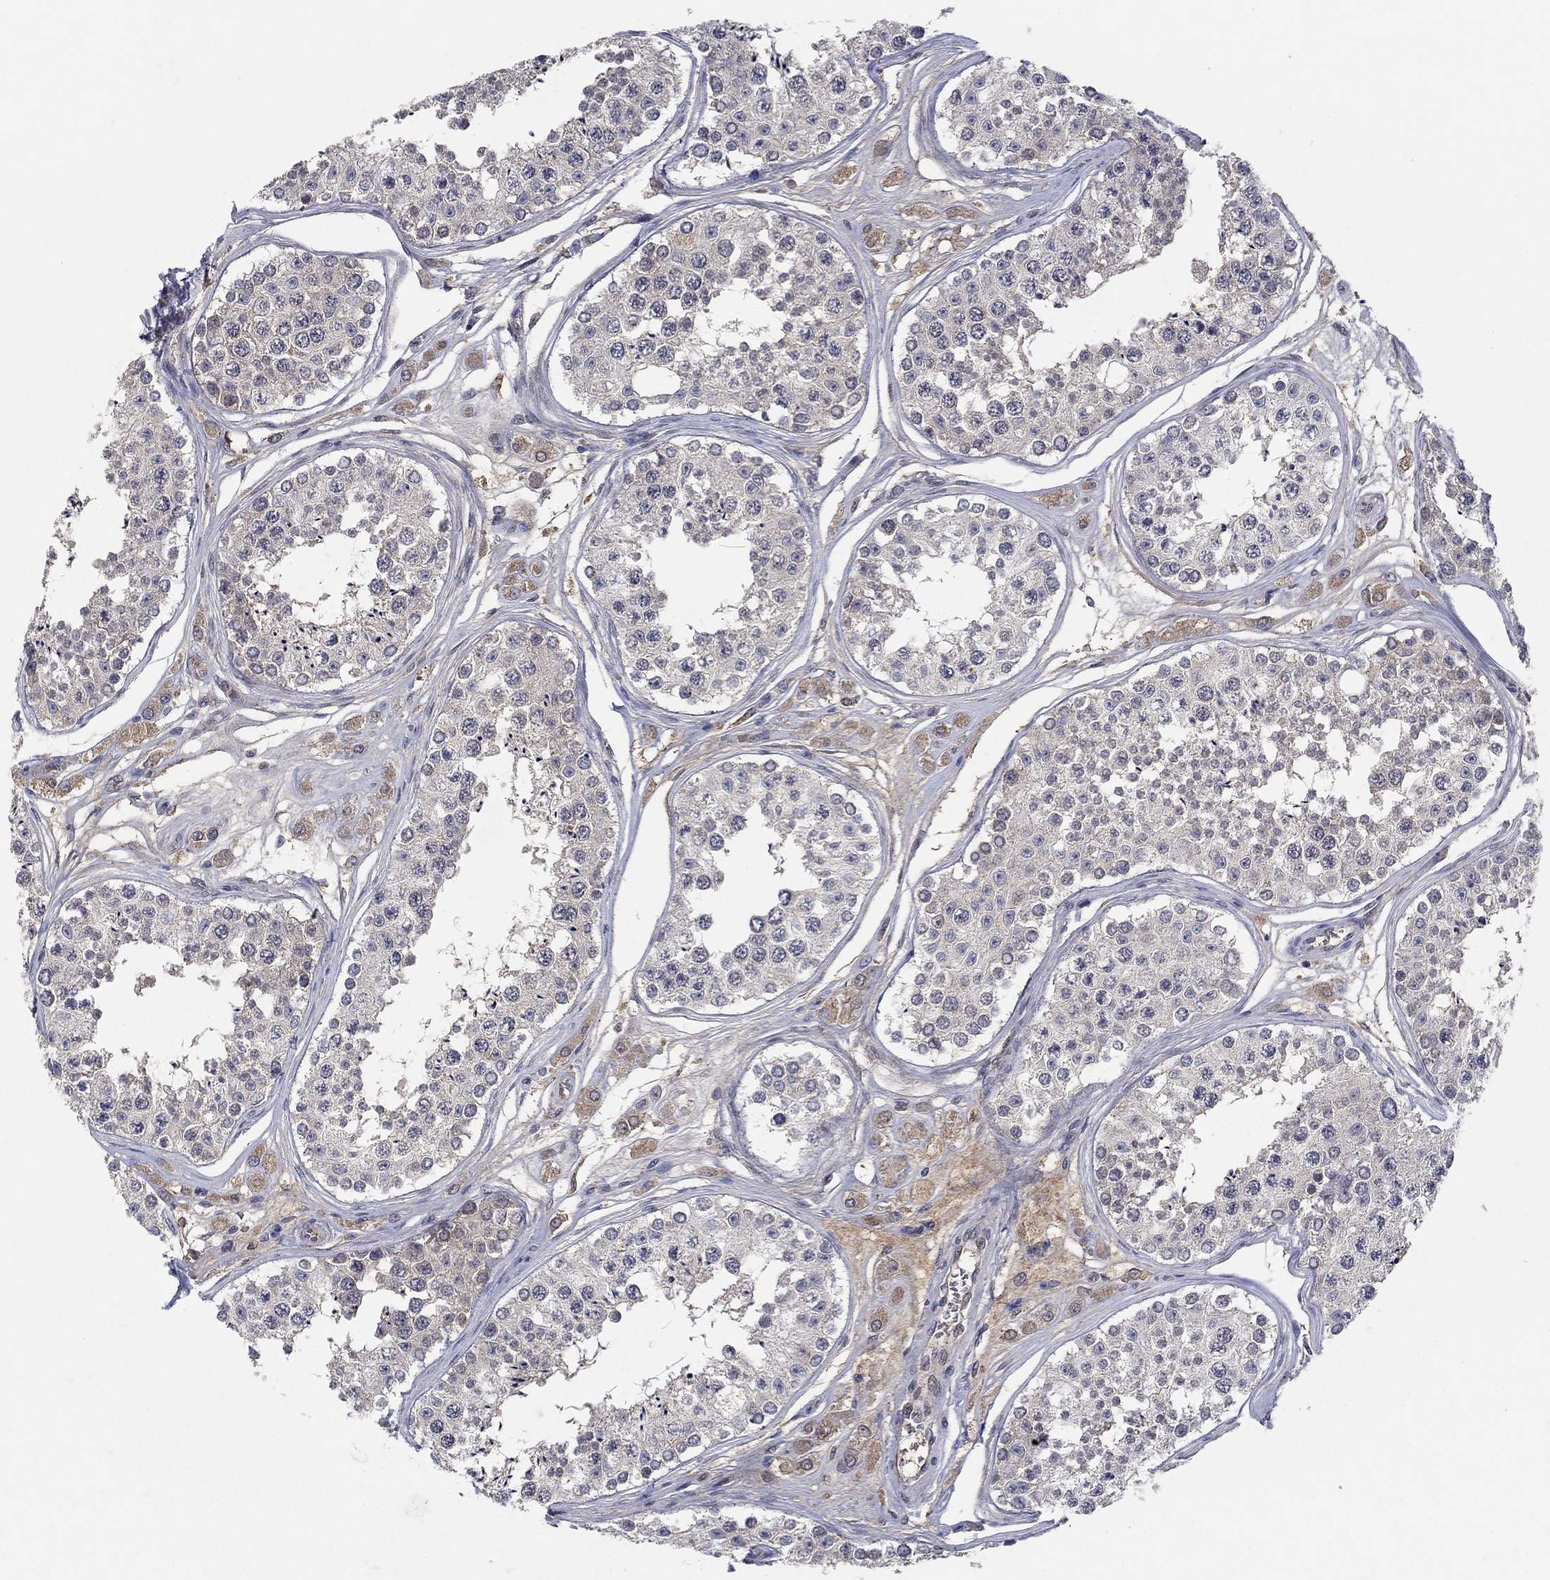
{"staining": {"intensity": "negative", "quantity": "none", "location": "none"}, "tissue": "testis", "cell_type": "Cells in seminiferous ducts", "image_type": "normal", "snomed": [{"axis": "morphology", "description": "Normal tissue, NOS"}, {"axis": "topography", "description": "Testis"}], "caption": "Immunohistochemical staining of normal testis demonstrates no significant positivity in cells in seminiferous ducts. The staining was performed using DAB (3,3'-diaminobenzidine) to visualize the protein expression in brown, while the nuclei were stained in blue with hematoxylin (Magnification: 20x).", "gene": "IL4", "patient": {"sex": "male", "age": 25}}